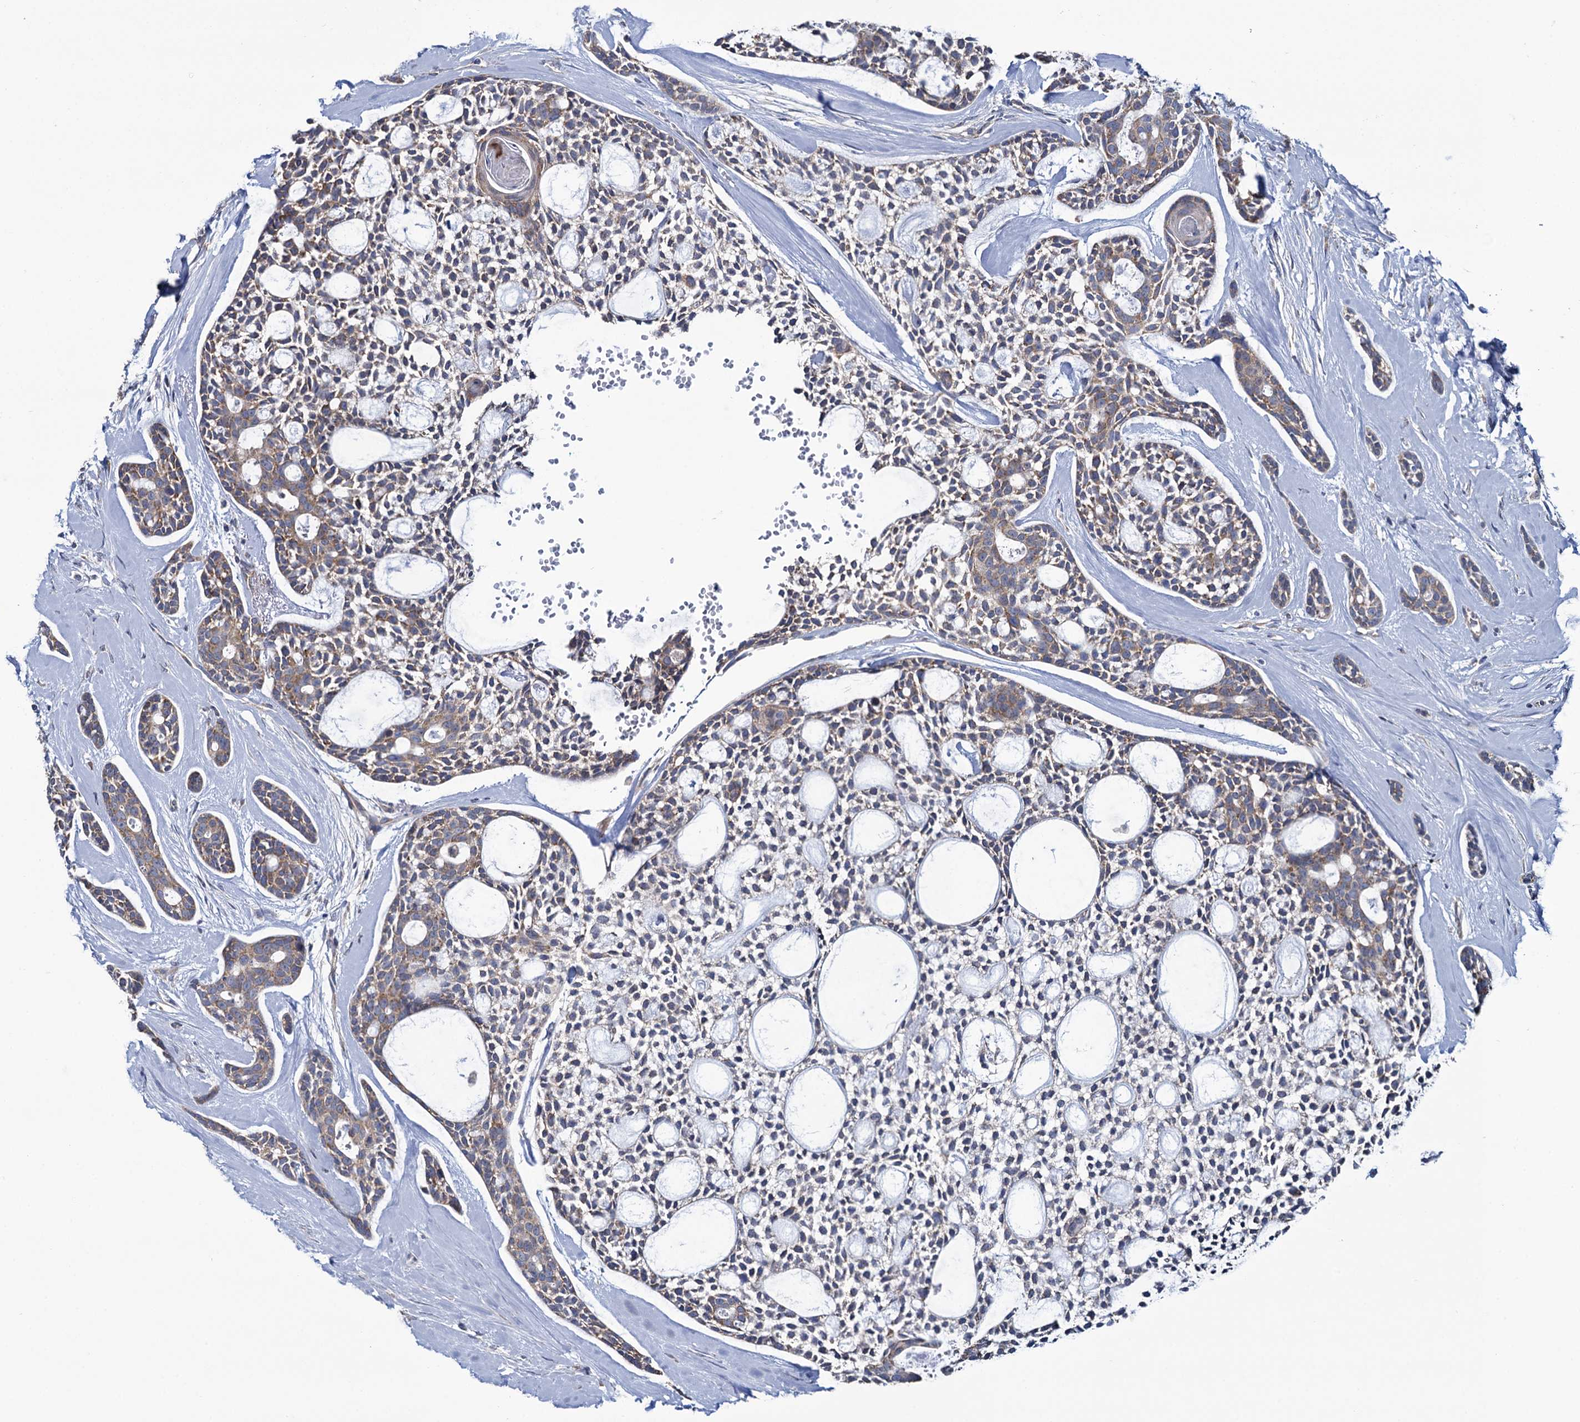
{"staining": {"intensity": "moderate", "quantity": ">75%", "location": "cytoplasmic/membranous"}, "tissue": "head and neck cancer", "cell_type": "Tumor cells", "image_type": "cancer", "snomed": [{"axis": "morphology", "description": "Adenocarcinoma, NOS"}, {"axis": "topography", "description": "Subcutis"}, {"axis": "topography", "description": "Head-Neck"}], "caption": "Head and neck cancer stained for a protein displays moderate cytoplasmic/membranous positivity in tumor cells. The protein of interest is shown in brown color, while the nuclei are stained blue.", "gene": "GSTM2", "patient": {"sex": "female", "age": 73}}